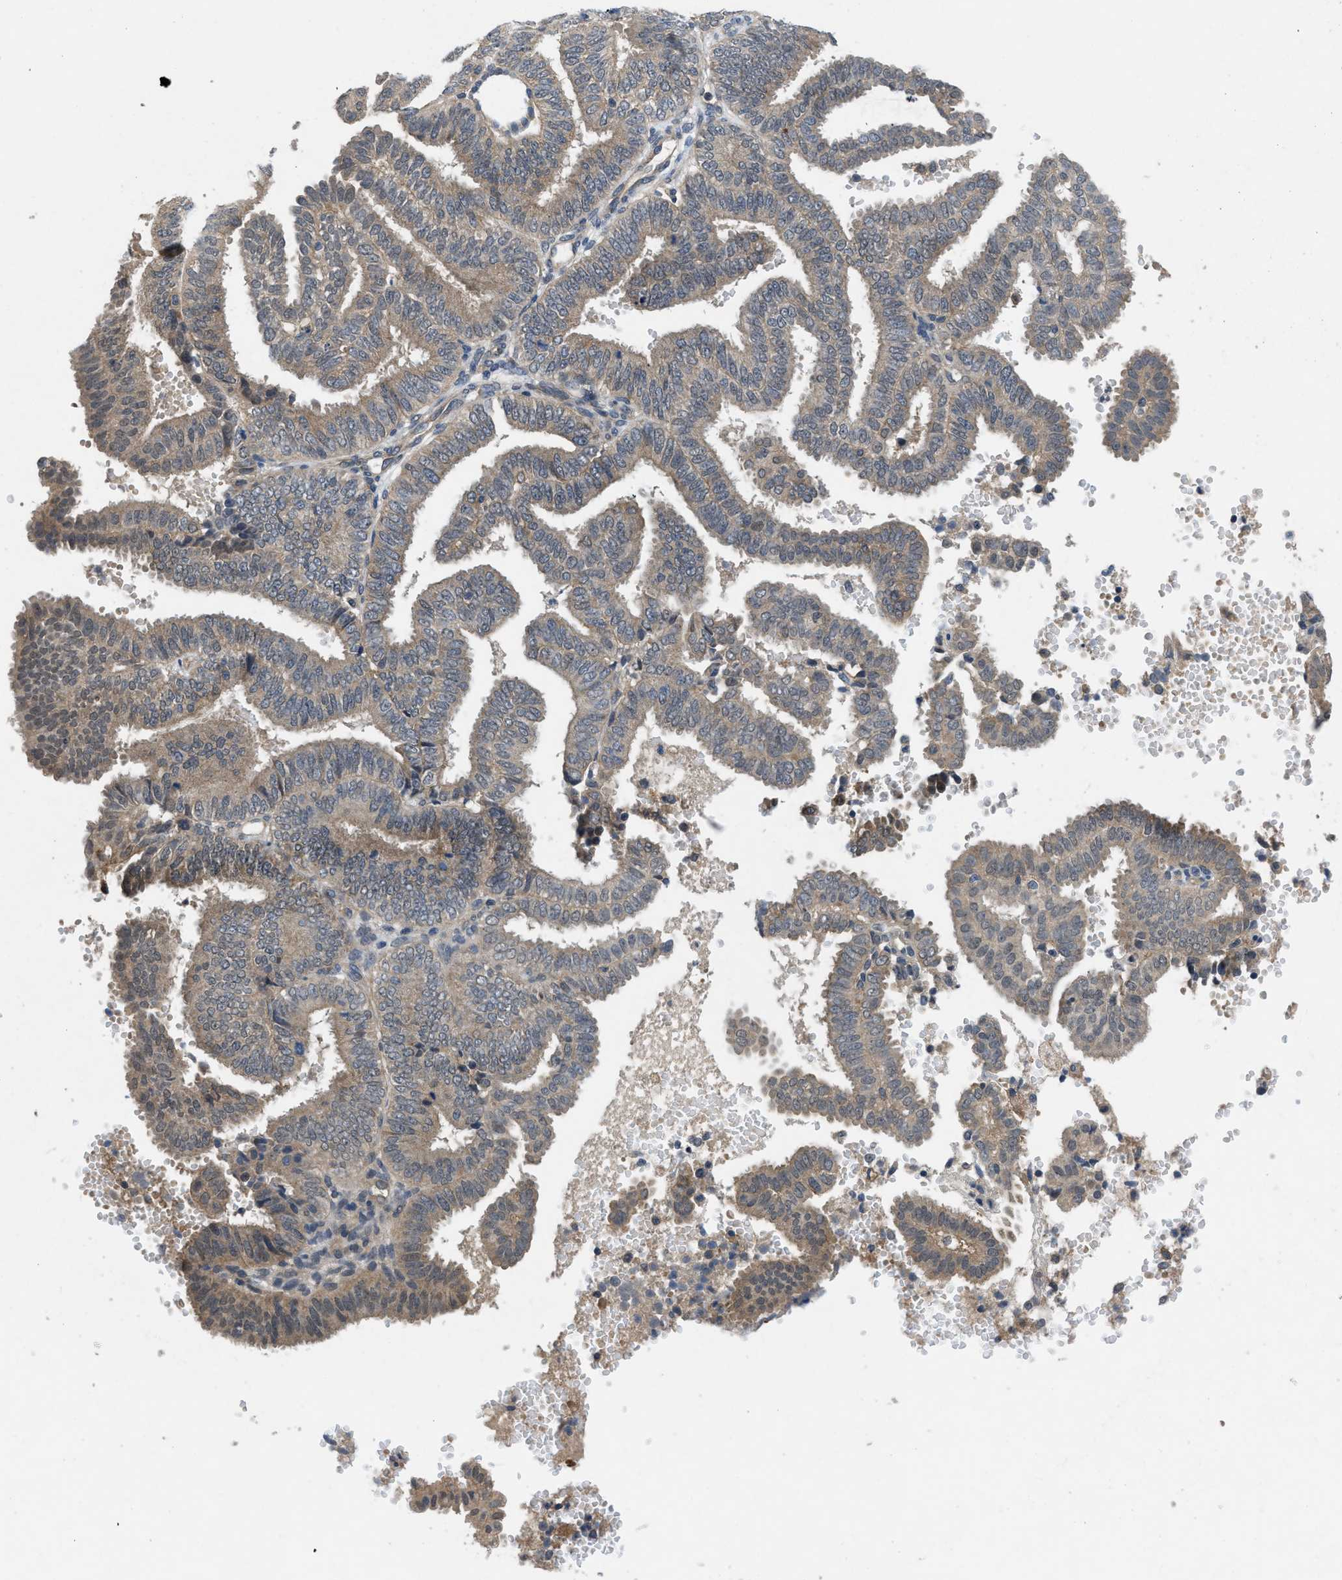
{"staining": {"intensity": "weak", "quantity": "25%-75%", "location": "cytoplasmic/membranous"}, "tissue": "endometrial cancer", "cell_type": "Tumor cells", "image_type": "cancer", "snomed": [{"axis": "morphology", "description": "Adenocarcinoma, NOS"}, {"axis": "topography", "description": "Endometrium"}], "caption": "Endometrial adenocarcinoma stained for a protein reveals weak cytoplasmic/membranous positivity in tumor cells.", "gene": "PANX1", "patient": {"sex": "female", "age": 58}}